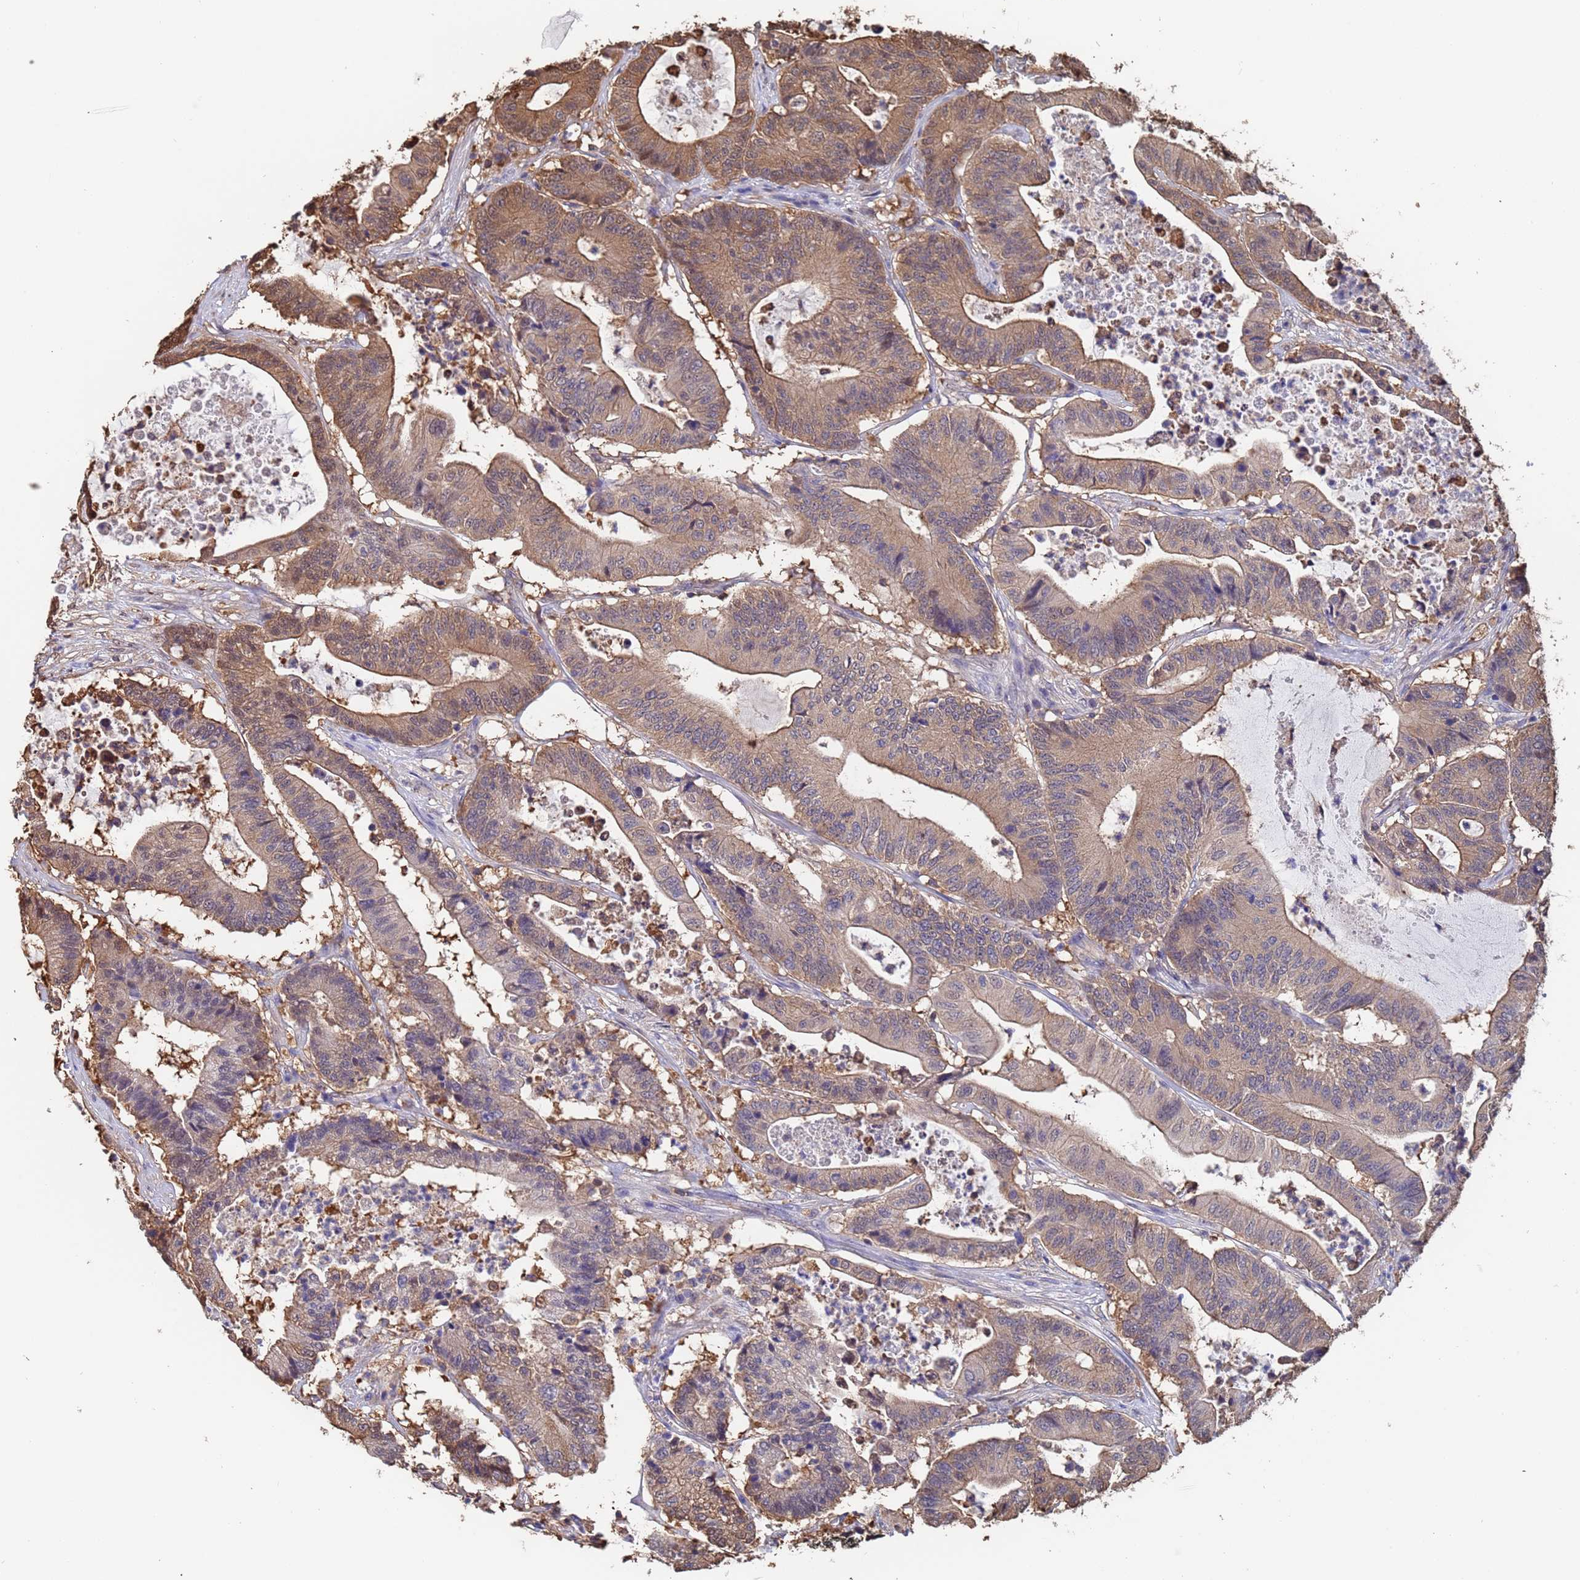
{"staining": {"intensity": "moderate", "quantity": "25%-75%", "location": "cytoplasmic/membranous"}, "tissue": "colorectal cancer", "cell_type": "Tumor cells", "image_type": "cancer", "snomed": [{"axis": "morphology", "description": "Adenocarcinoma, NOS"}, {"axis": "topography", "description": "Colon"}], "caption": "Immunohistochemical staining of colorectal cancer (adenocarcinoma) reveals medium levels of moderate cytoplasmic/membranous protein positivity in about 25%-75% of tumor cells.", "gene": "FAM25A", "patient": {"sex": "female", "age": 84}}